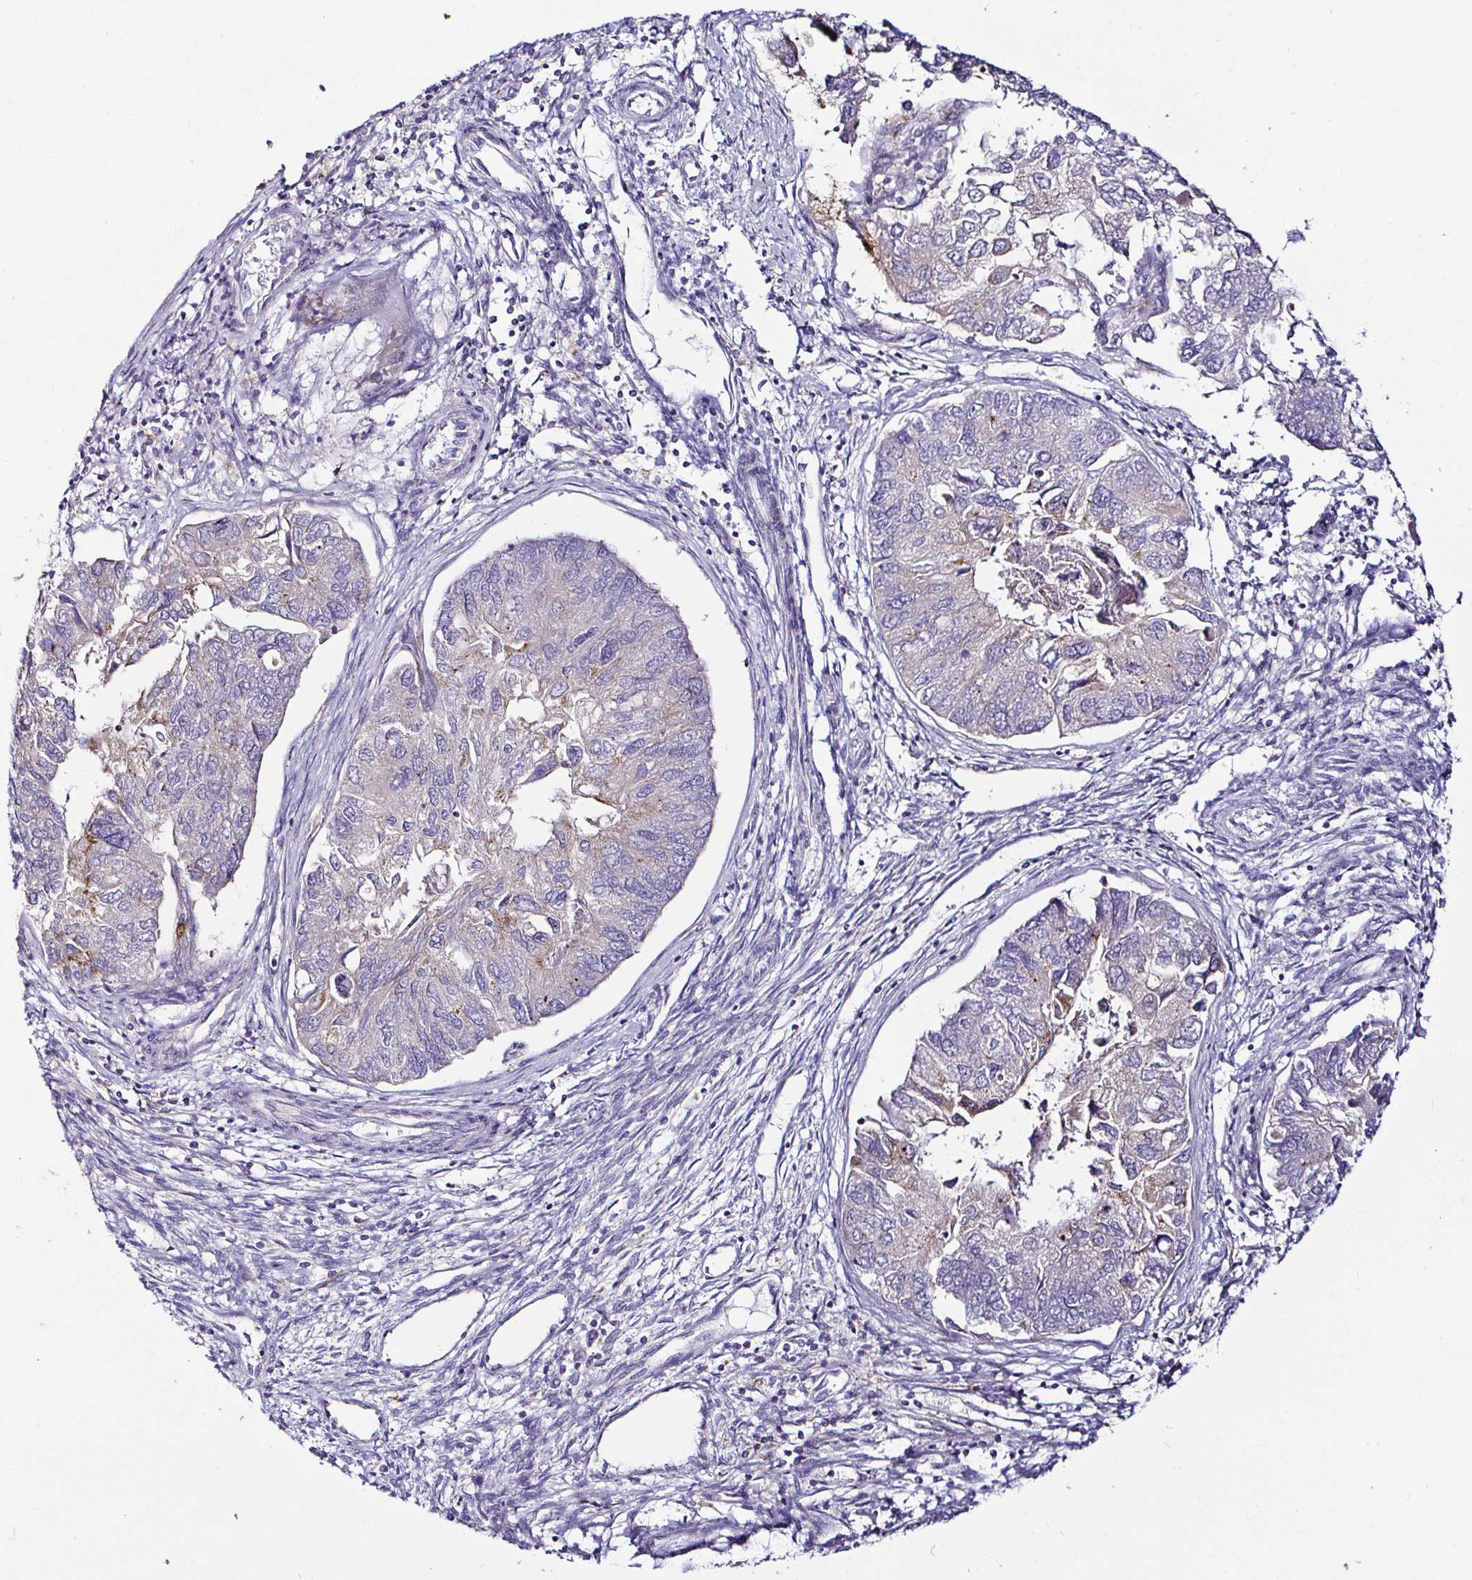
{"staining": {"intensity": "moderate", "quantity": "<25%", "location": "cytoplasmic/membranous"}, "tissue": "endometrial cancer", "cell_type": "Tumor cells", "image_type": "cancer", "snomed": [{"axis": "morphology", "description": "Carcinoma, NOS"}, {"axis": "topography", "description": "Uterus"}], "caption": "This histopathology image shows IHC staining of endometrial cancer (carcinoma), with low moderate cytoplasmic/membranous expression in approximately <25% of tumor cells.", "gene": "GALNS", "patient": {"sex": "female", "age": 76}}